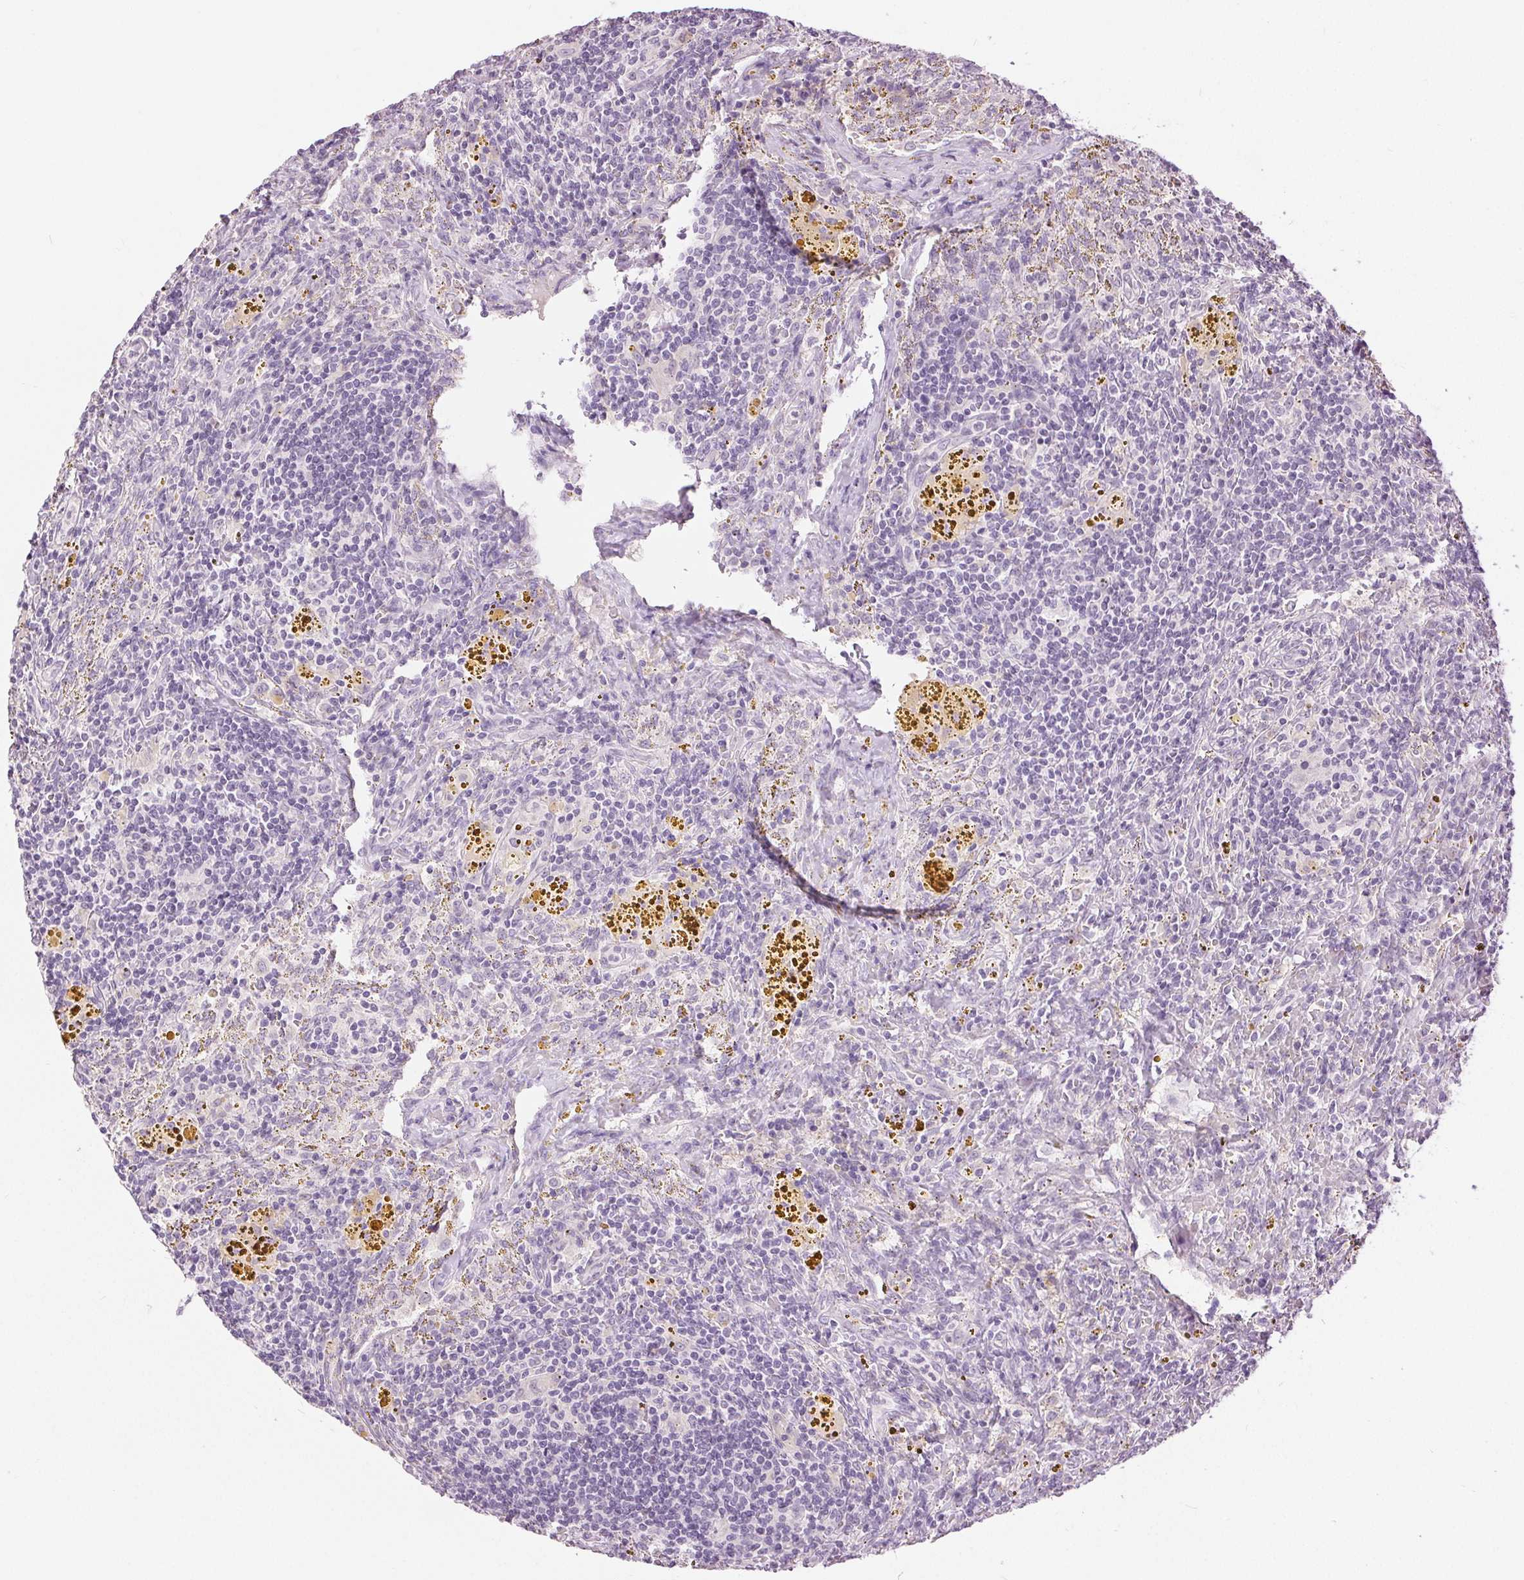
{"staining": {"intensity": "negative", "quantity": "none", "location": "none"}, "tissue": "lymphoma", "cell_type": "Tumor cells", "image_type": "cancer", "snomed": [{"axis": "morphology", "description": "Malignant lymphoma, non-Hodgkin's type, Low grade"}, {"axis": "topography", "description": "Spleen"}], "caption": "Protein analysis of low-grade malignant lymphoma, non-Hodgkin's type shows no significant expression in tumor cells.", "gene": "DSG3", "patient": {"sex": "female", "age": 70}}